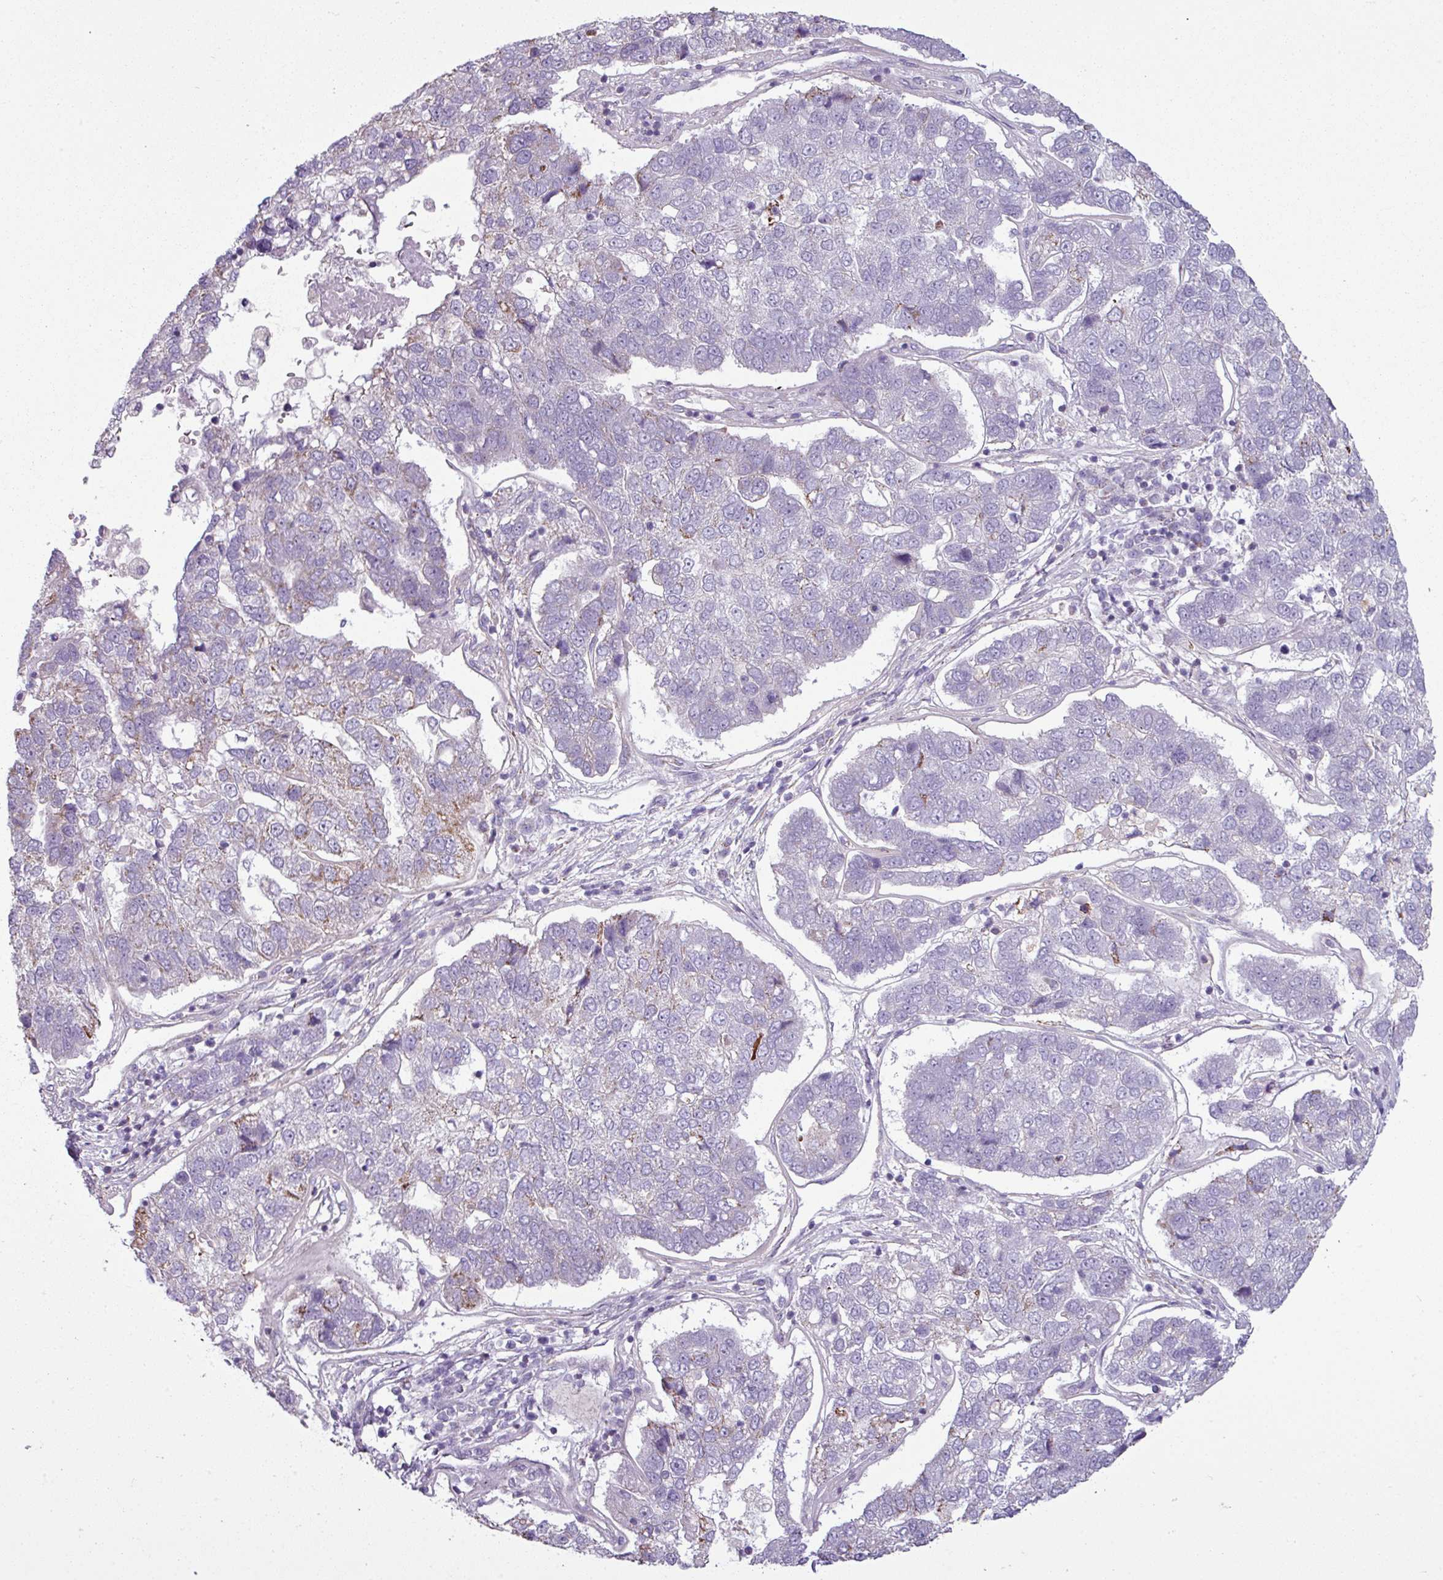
{"staining": {"intensity": "moderate", "quantity": "<25%", "location": "cytoplasmic/membranous"}, "tissue": "pancreatic cancer", "cell_type": "Tumor cells", "image_type": "cancer", "snomed": [{"axis": "morphology", "description": "Adenocarcinoma, NOS"}, {"axis": "topography", "description": "Pancreas"}], "caption": "Protein analysis of pancreatic cancer tissue demonstrates moderate cytoplasmic/membranous staining in approximately <25% of tumor cells. (brown staining indicates protein expression, while blue staining denotes nuclei).", "gene": "BTN2A2", "patient": {"sex": "female", "age": 61}}